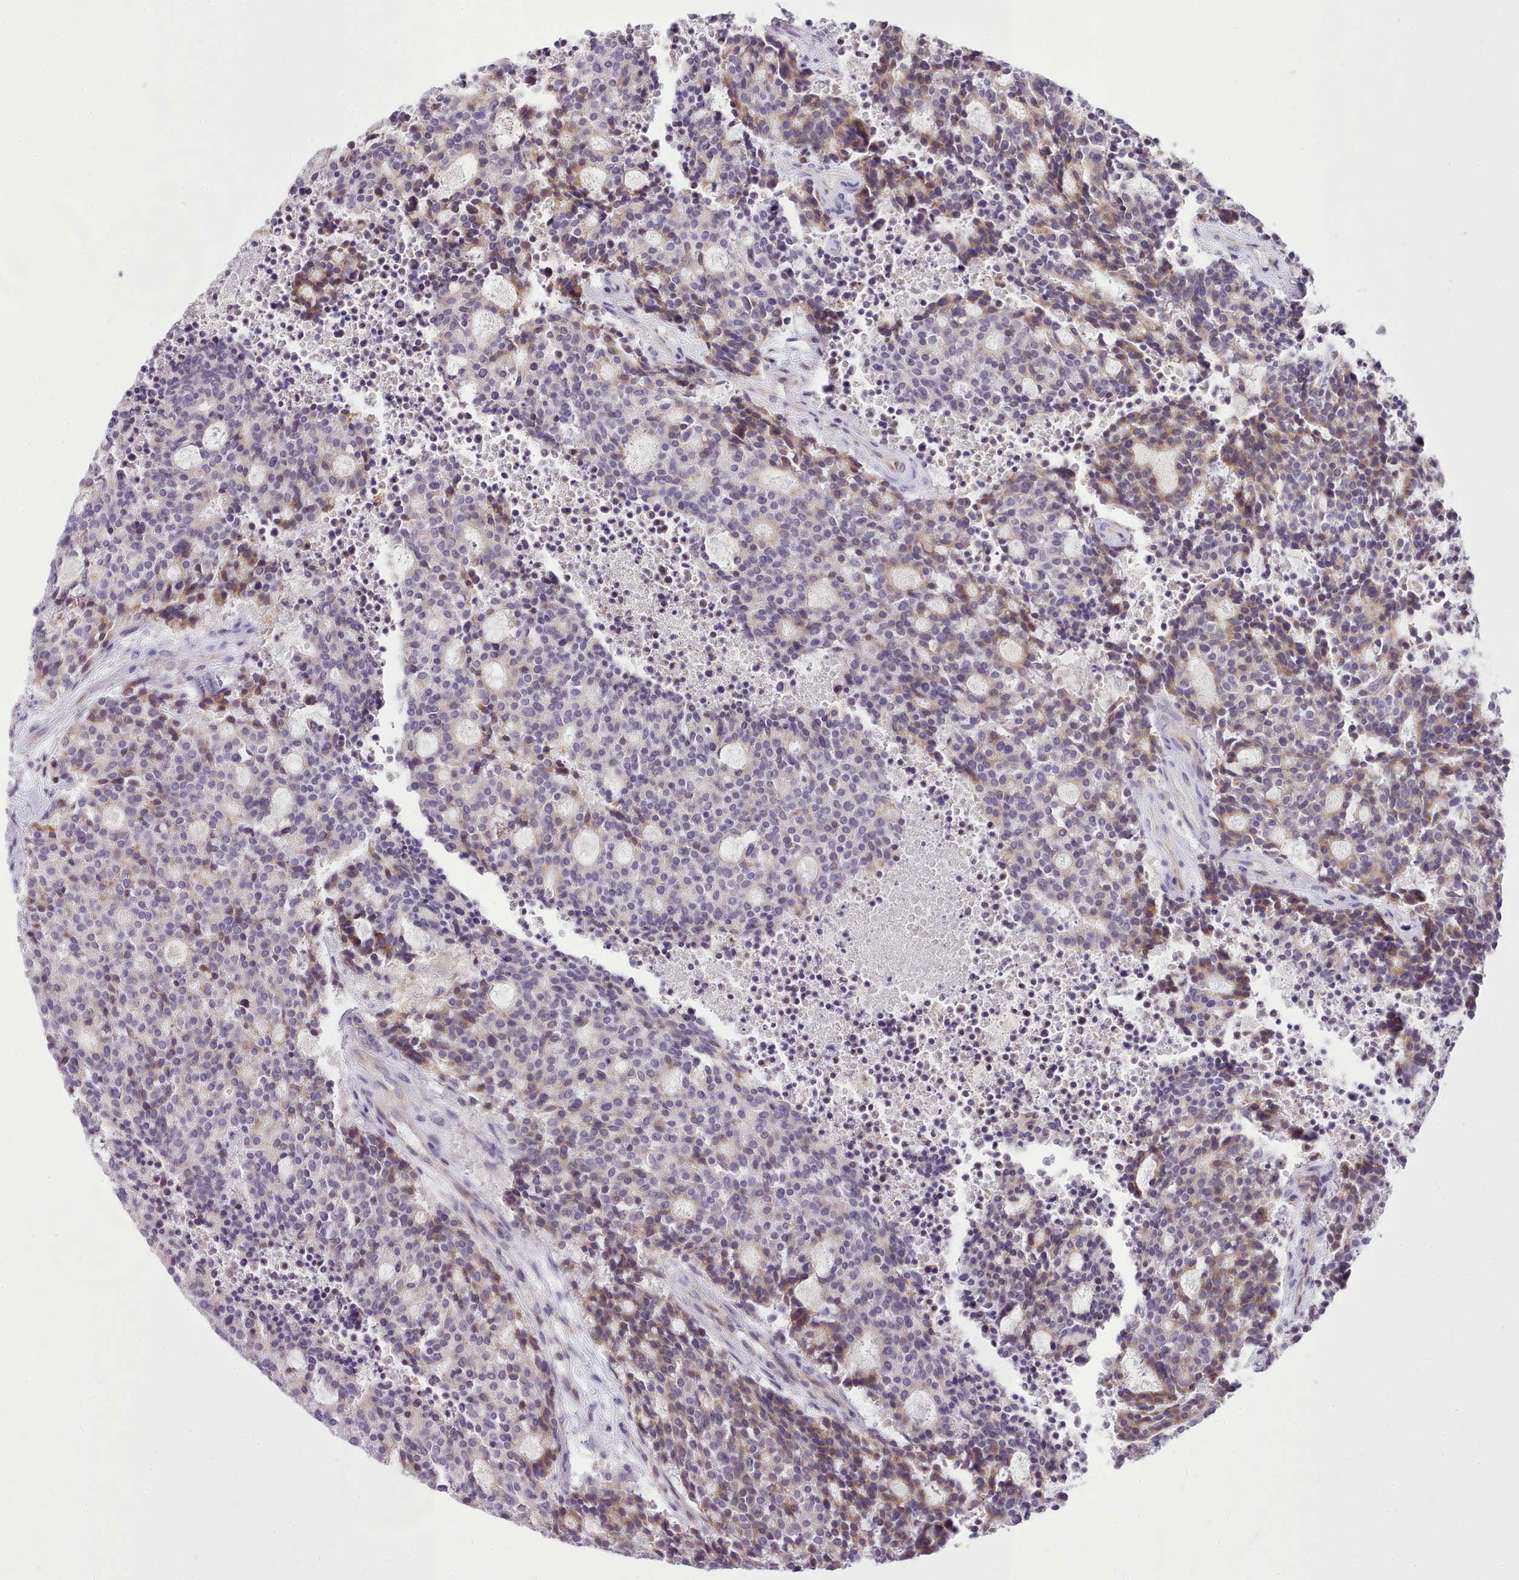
{"staining": {"intensity": "moderate", "quantity": "25%-75%", "location": "cytoplasmic/membranous"}, "tissue": "carcinoid", "cell_type": "Tumor cells", "image_type": "cancer", "snomed": [{"axis": "morphology", "description": "Carcinoid, malignant, NOS"}, {"axis": "topography", "description": "Pancreas"}], "caption": "Approximately 25%-75% of tumor cells in carcinoid show moderate cytoplasmic/membranous protein expression as visualized by brown immunohistochemical staining.", "gene": "FAM83E", "patient": {"sex": "female", "age": 54}}